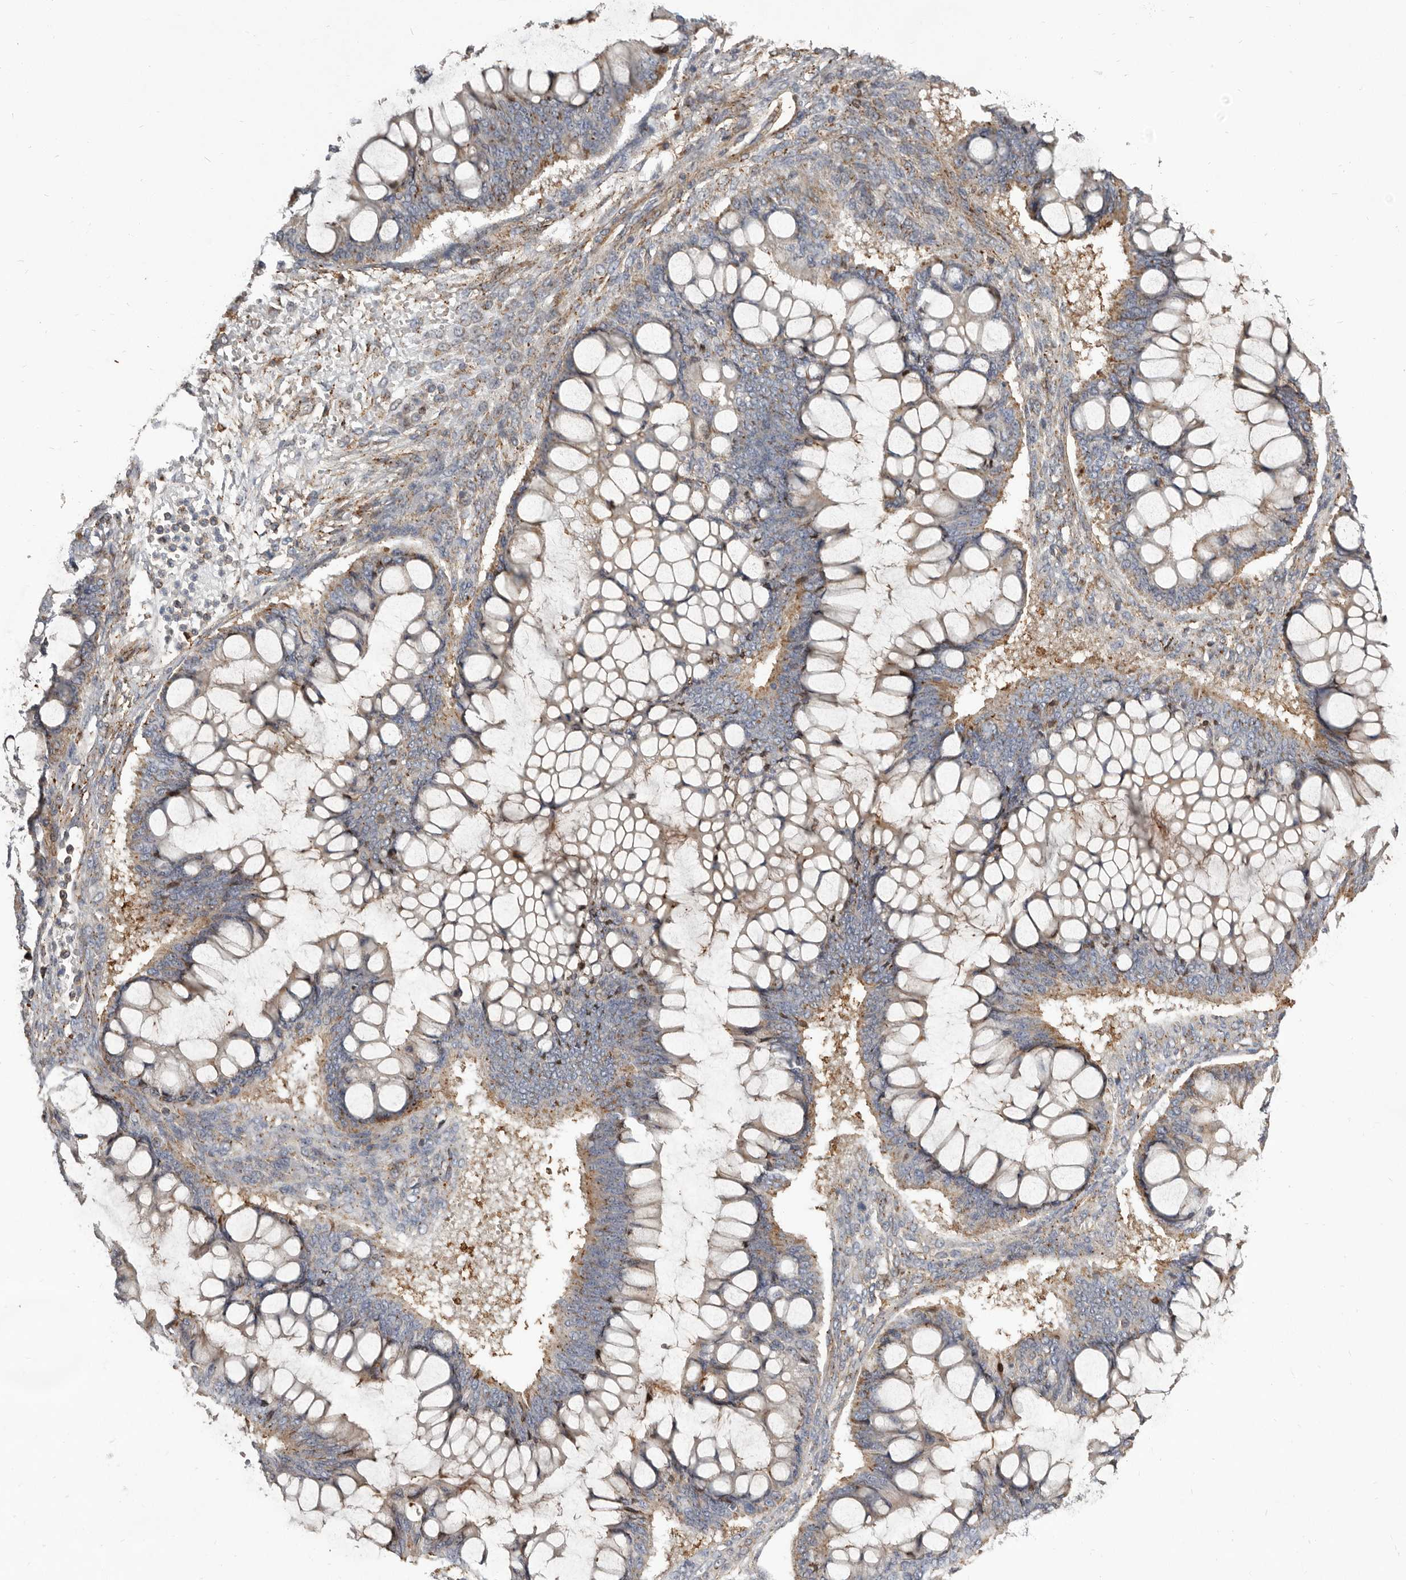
{"staining": {"intensity": "weak", "quantity": "25%-75%", "location": "cytoplasmic/membranous"}, "tissue": "ovarian cancer", "cell_type": "Tumor cells", "image_type": "cancer", "snomed": [{"axis": "morphology", "description": "Cystadenocarcinoma, mucinous, NOS"}, {"axis": "topography", "description": "Ovary"}], "caption": "IHC of human mucinous cystadenocarcinoma (ovarian) reveals low levels of weak cytoplasmic/membranous expression in about 25%-75% of tumor cells.", "gene": "KIF26B", "patient": {"sex": "female", "age": 73}}